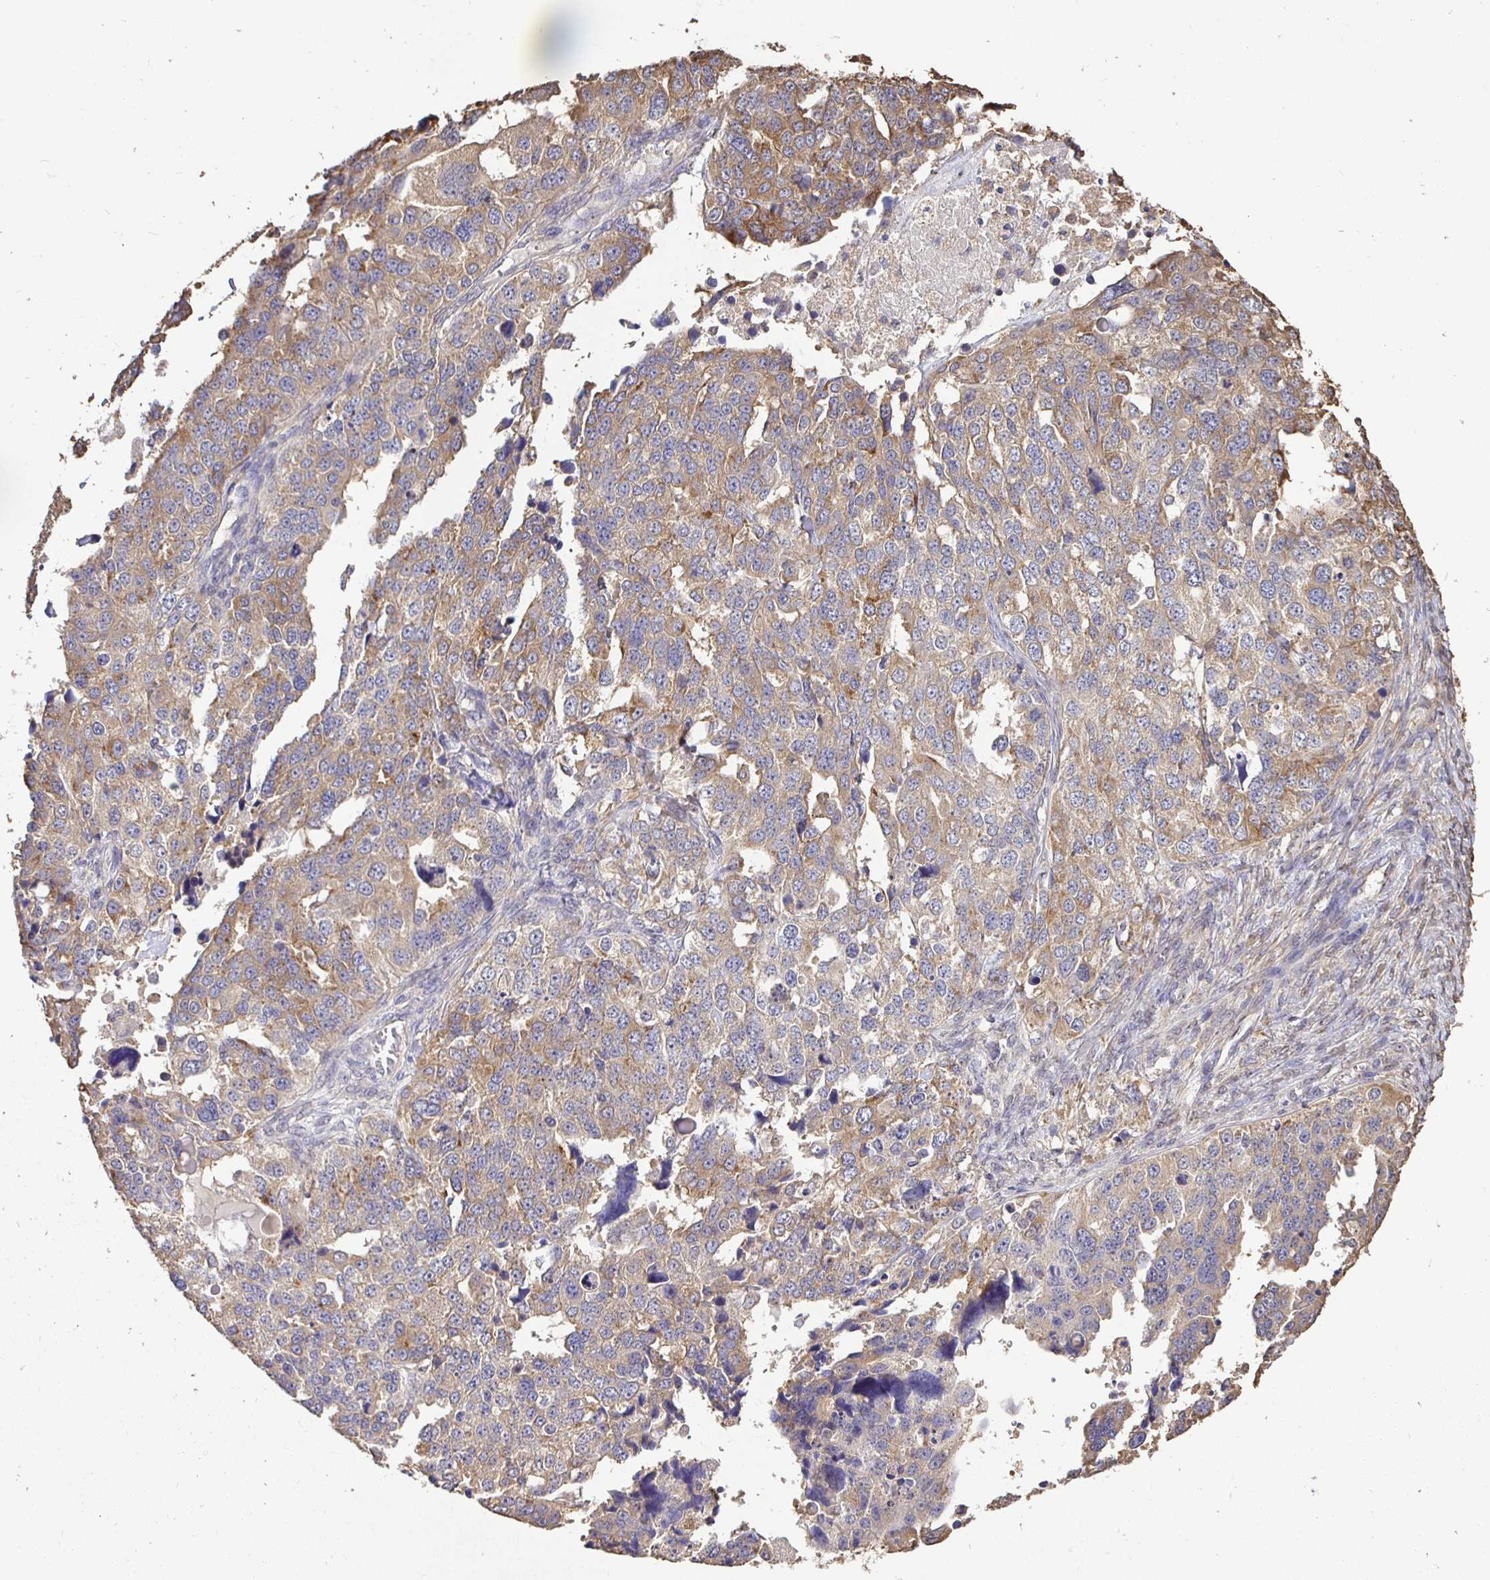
{"staining": {"intensity": "weak", "quantity": "25%-75%", "location": "cytoplasmic/membranous"}, "tissue": "ovarian cancer", "cell_type": "Tumor cells", "image_type": "cancer", "snomed": [{"axis": "morphology", "description": "Cystadenocarcinoma, serous, NOS"}, {"axis": "topography", "description": "Ovary"}], "caption": "Serous cystadenocarcinoma (ovarian) stained with immunohistochemistry (IHC) demonstrates weak cytoplasmic/membranous expression in approximately 25%-75% of tumor cells. The staining is performed using DAB brown chromogen to label protein expression. The nuclei are counter-stained blue using hematoxylin.", "gene": "MAPK8IP3", "patient": {"sex": "female", "age": 76}}